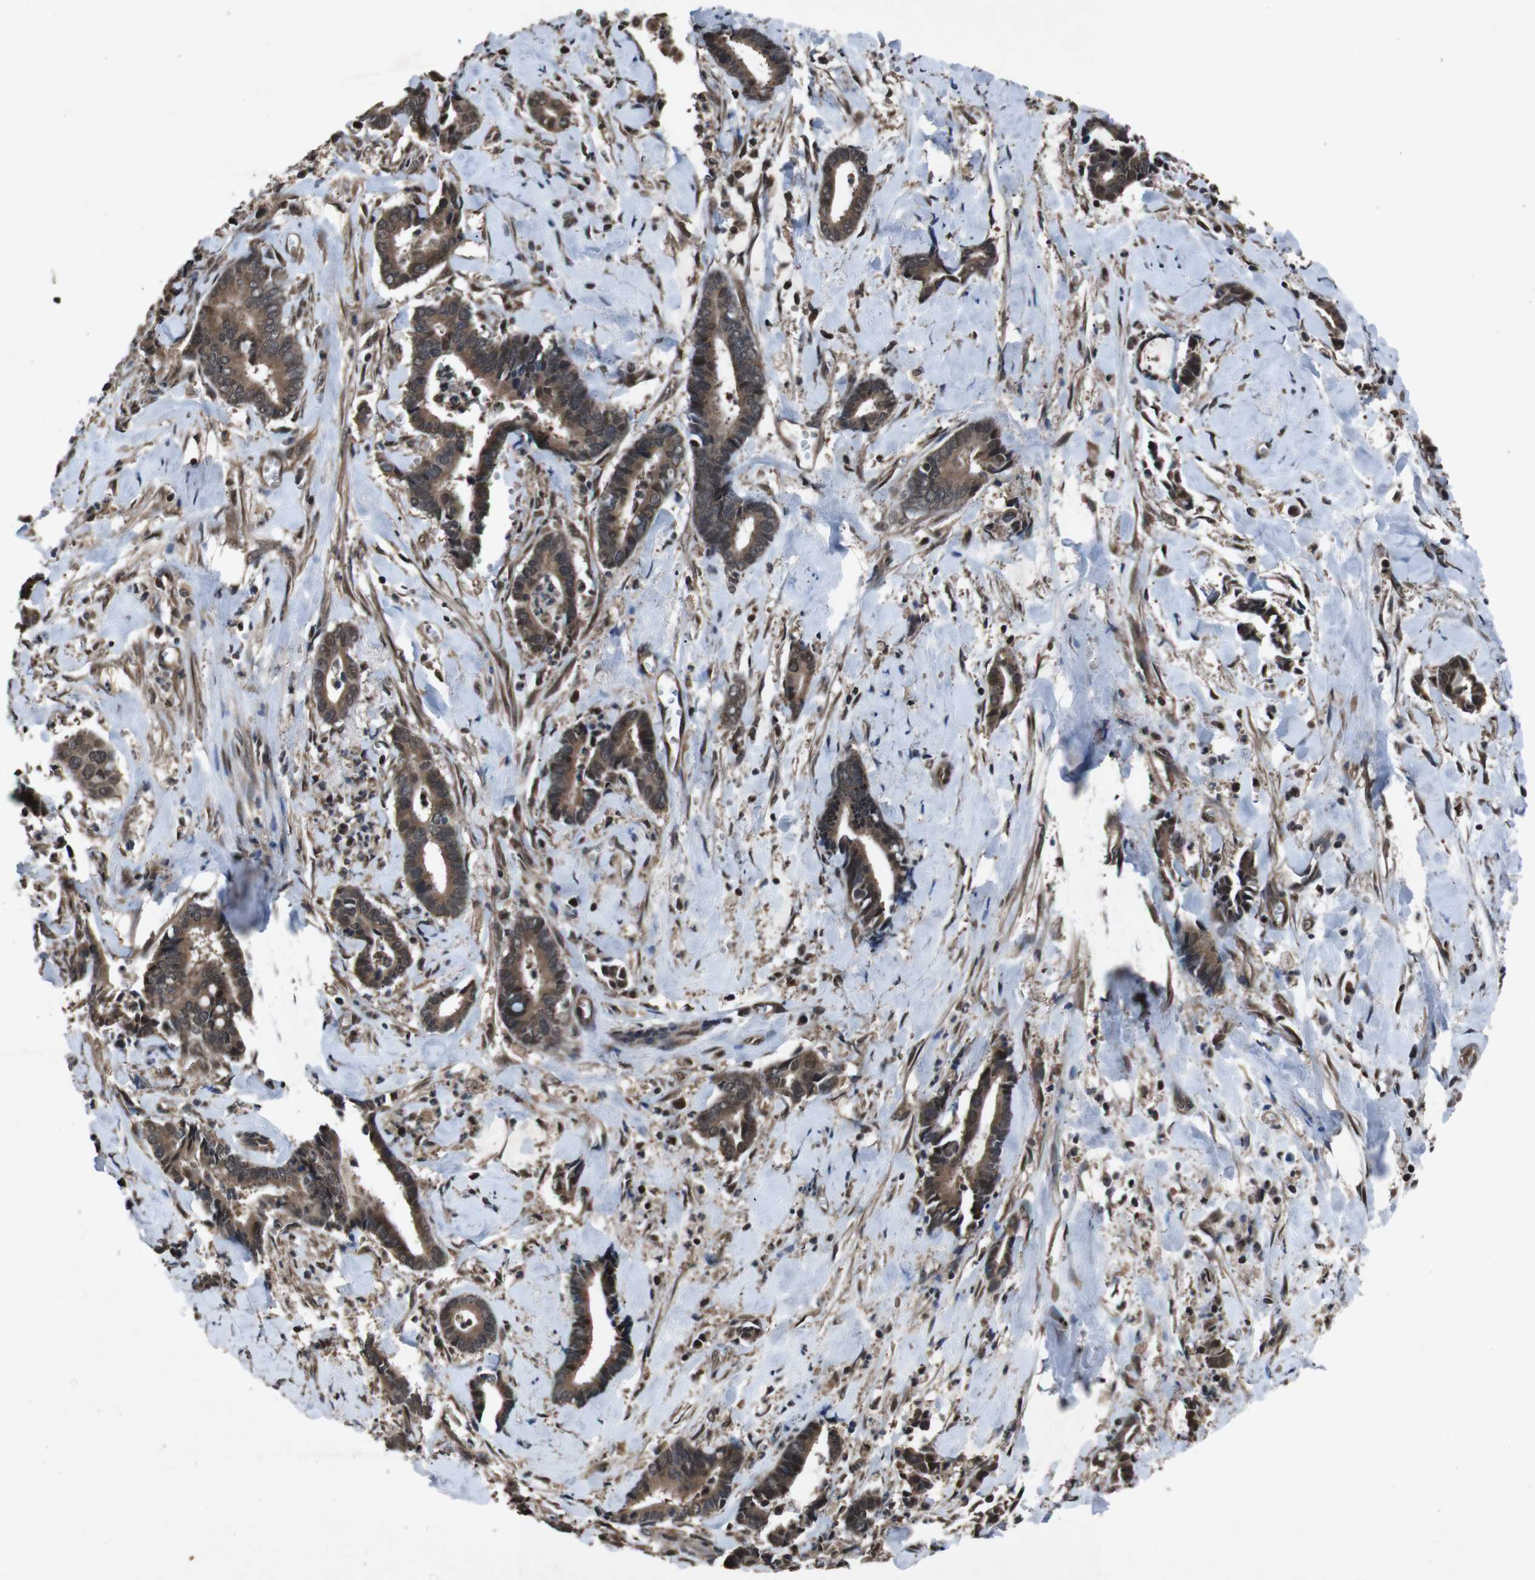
{"staining": {"intensity": "moderate", "quantity": ">75%", "location": "cytoplasmic/membranous,nuclear"}, "tissue": "cervical cancer", "cell_type": "Tumor cells", "image_type": "cancer", "snomed": [{"axis": "morphology", "description": "Adenocarcinoma, NOS"}, {"axis": "topography", "description": "Cervix"}], "caption": "A medium amount of moderate cytoplasmic/membranous and nuclear expression is present in approximately >75% of tumor cells in adenocarcinoma (cervical) tissue.", "gene": "SOCS1", "patient": {"sex": "female", "age": 44}}